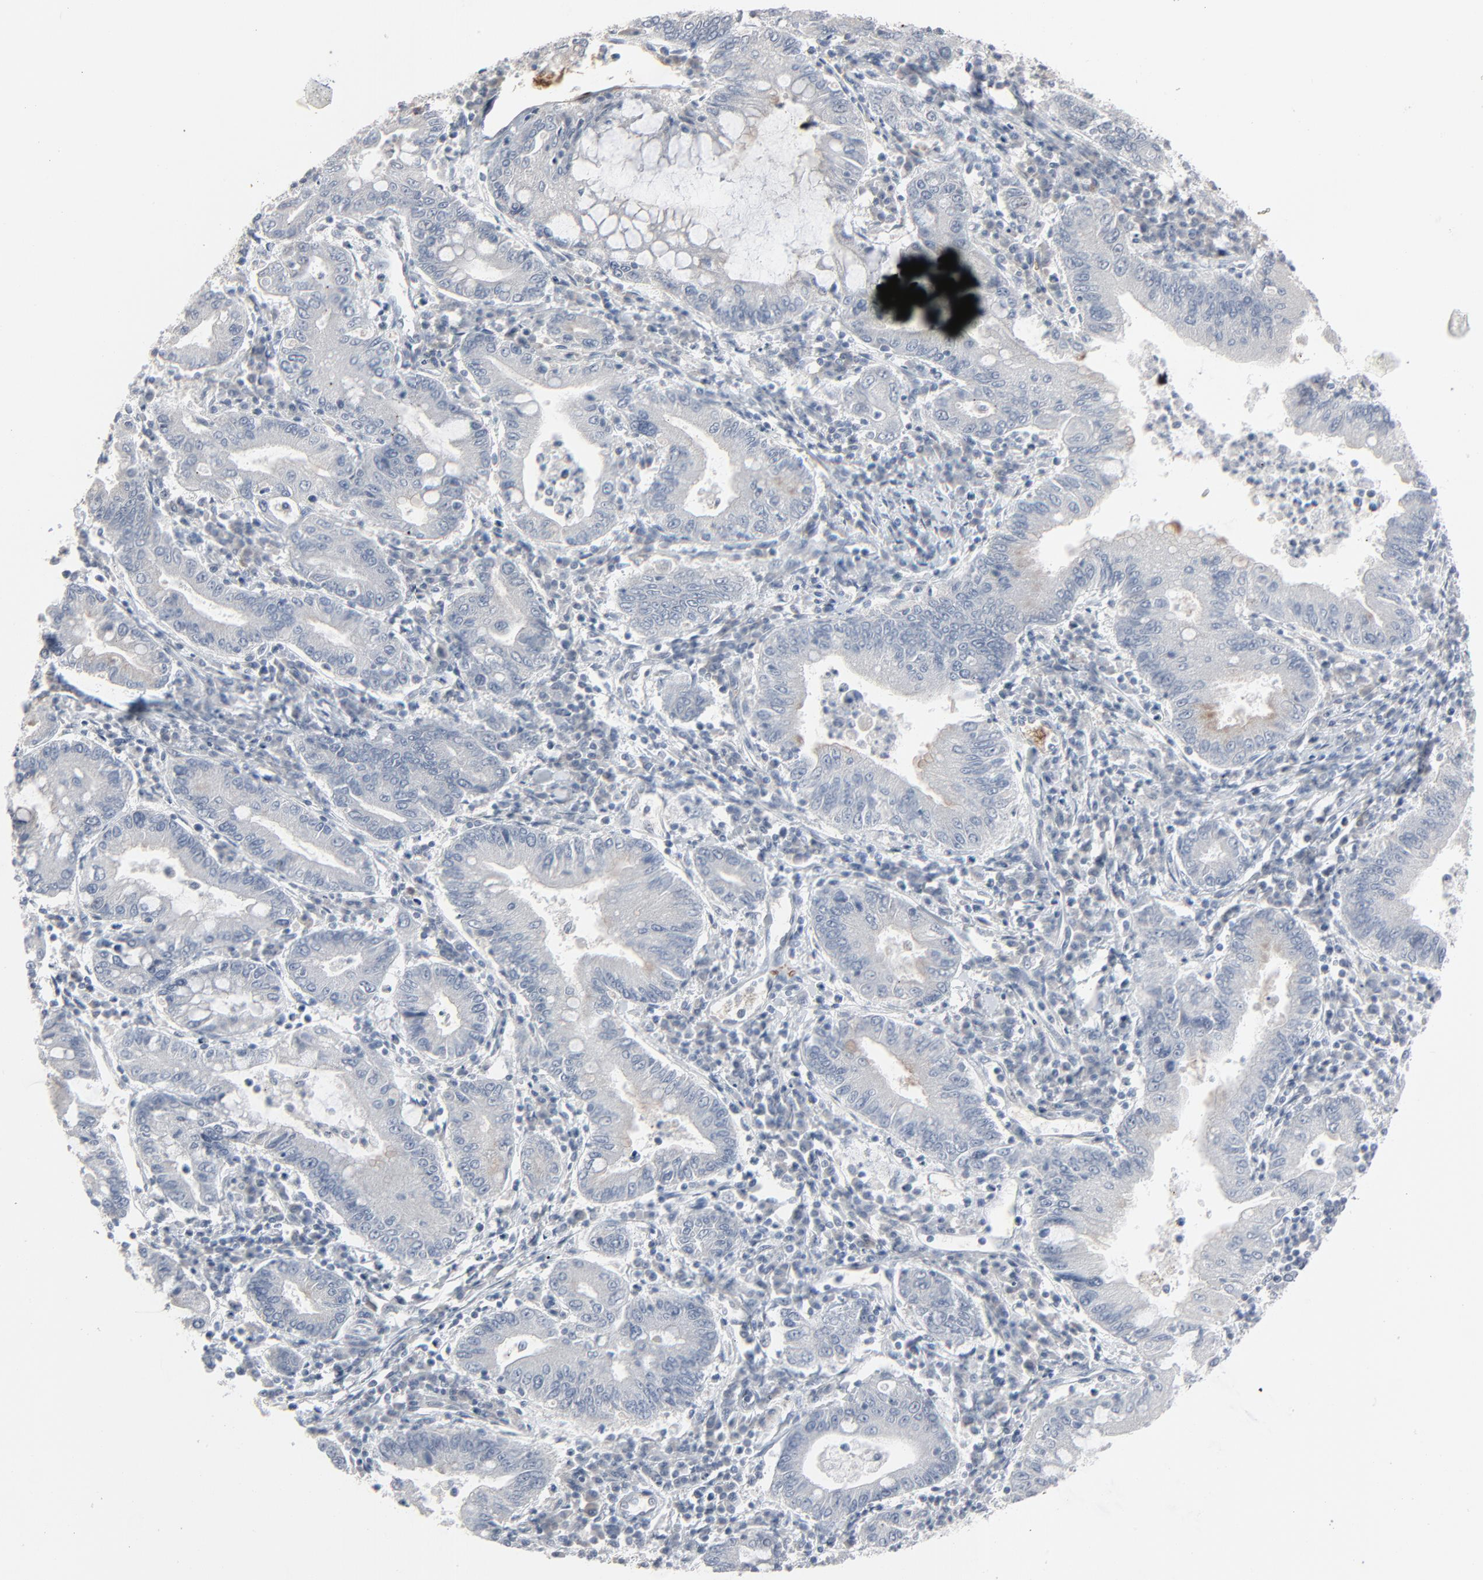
{"staining": {"intensity": "negative", "quantity": "none", "location": "none"}, "tissue": "stomach cancer", "cell_type": "Tumor cells", "image_type": "cancer", "snomed": [{"axis": "morphology", "description": "Normal tissue, NOS"}, {"axis": "morphology", "description": "Adenocarcinoma, NOS"}, {"axis": "topography", "description": "Esophagus"}, {"axis": "topography", "description": "Stomach, upper"}, {"axis": "topography", "description": "Peripheral nerve tissue"}], "caption": "This histopathology image is of stomach cancer stained with immunohistochemistry to label a protein in brown with the nuclei are counter-stained blue. There is no expression in tumor cells.", "gene": "SAGE1", "patient": {"sex": "male", "age": 62}}